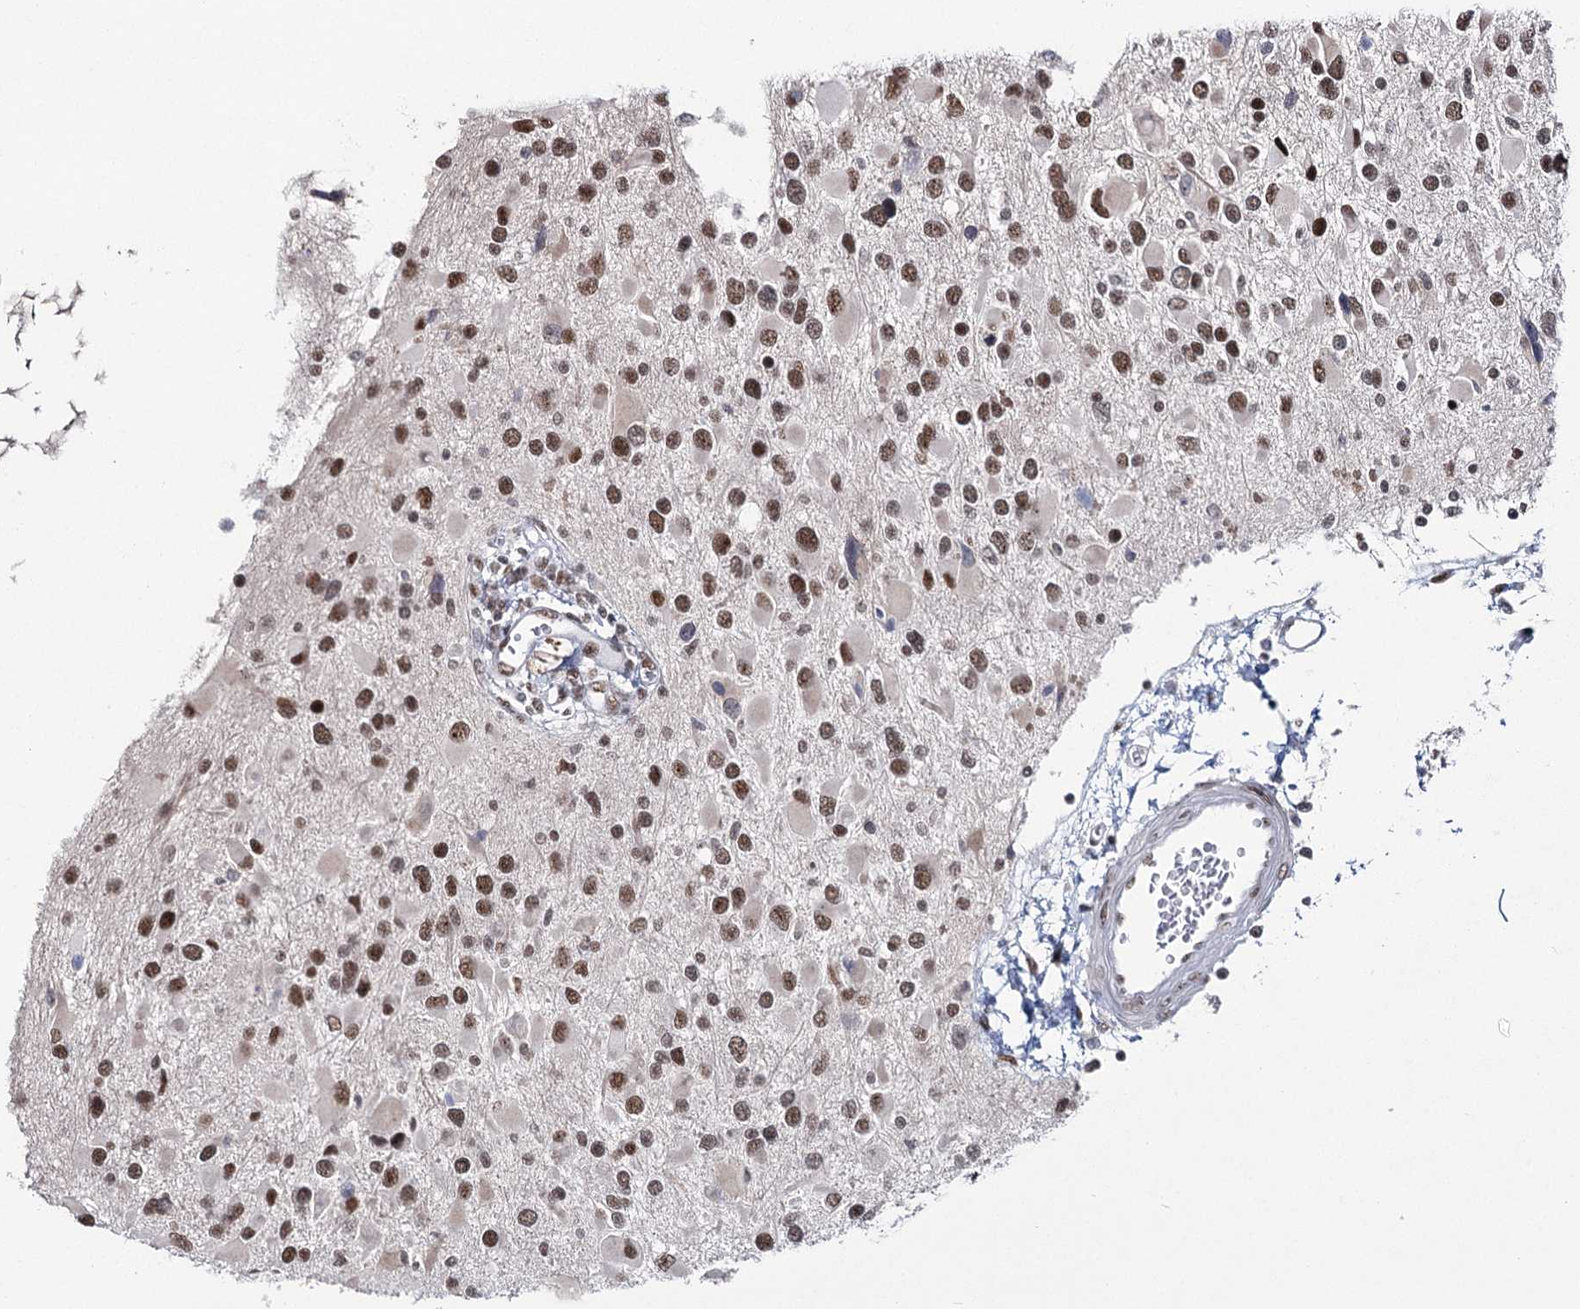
{"staining": {"intensity": "moderate", "quantity": ">75%", "location": "nuclear"}, "tissue": "glioma", "cell_type": "Tumor cells", "image_type": "cancer", "snomed": [{"axis": "morphology", "description": "Glioma, malignant, High grade"}, {"axis": "topography", "description": "Brain"}], "caption": "A medium amount of moderate nuclear positivity is seen in about >75% of tumor cells in glioma tissue.", "gene": "SCAF8", "patient": {"sex": "male", "age": 53}}